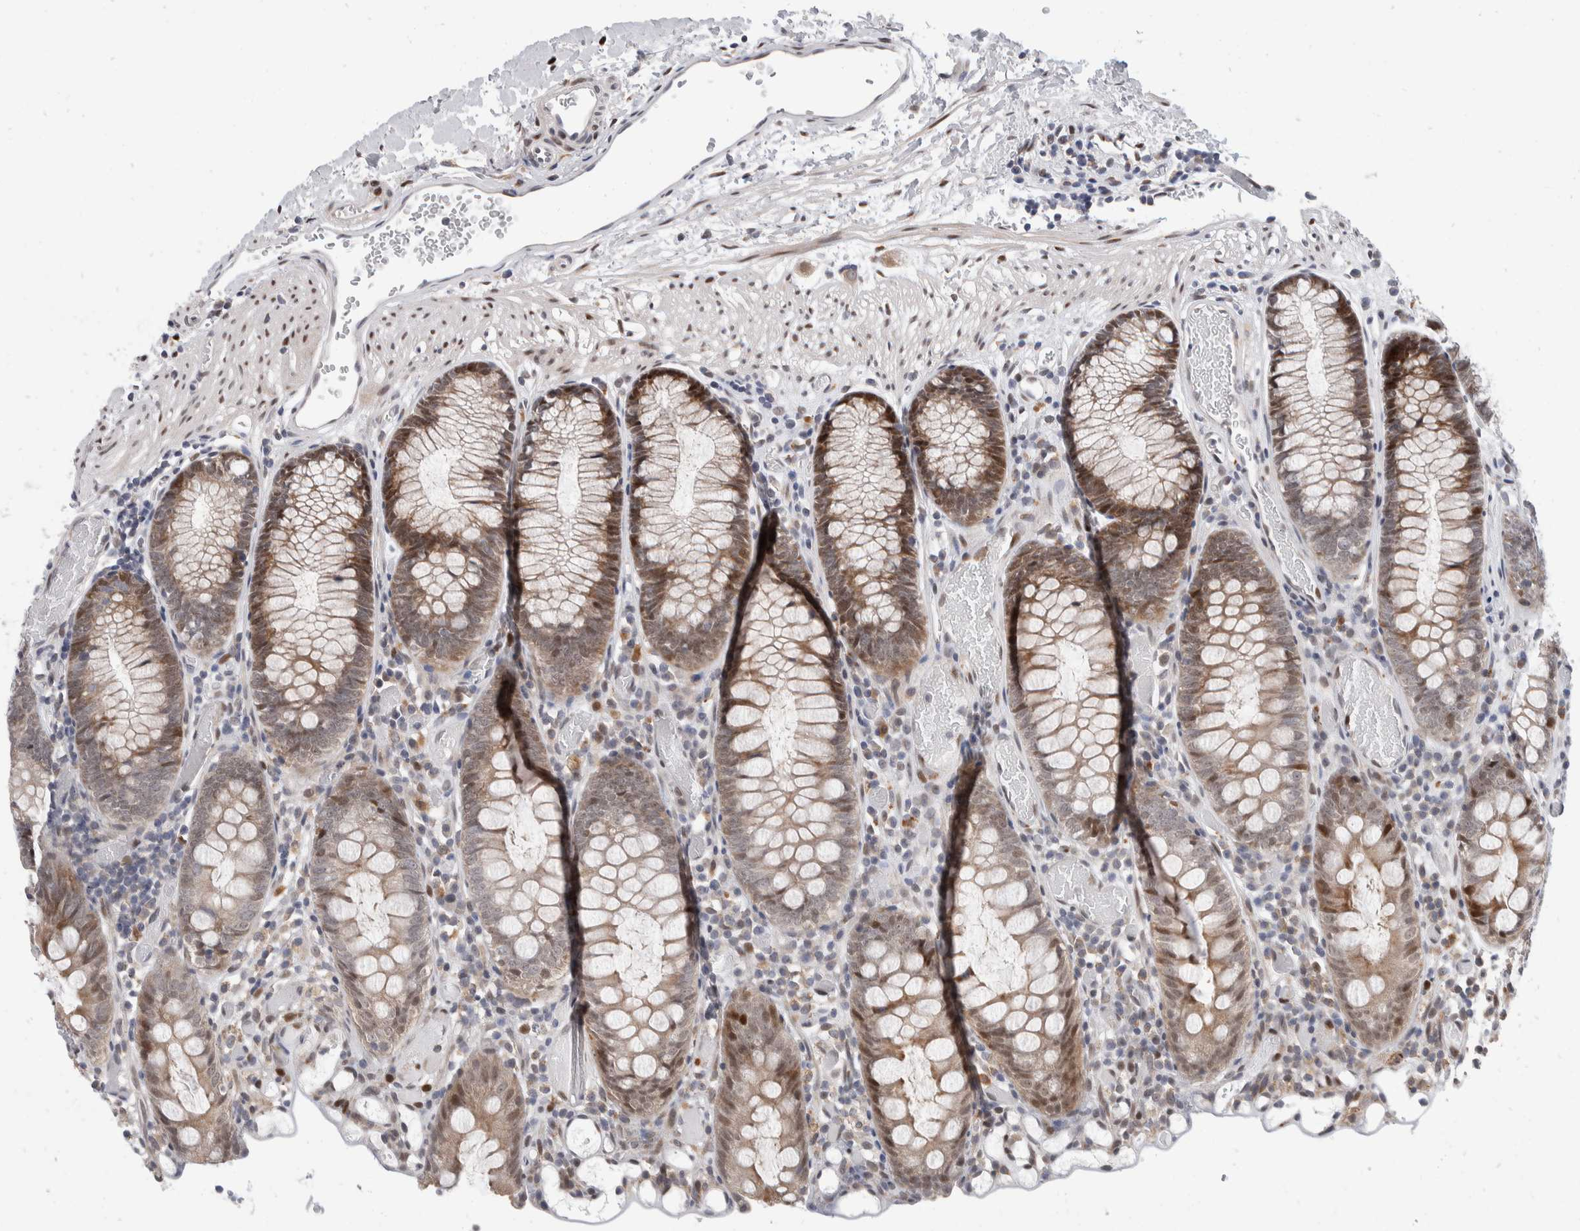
{"staining": {"intensity": "weak", "quantity": ">75%", "location": "nuclear"}, "tissue": "colon", "cell_type": "Endothelial cells", "image_type": "normal", "snomed": [{"axis": "morphology", "description": "Normal tissue, NOS"}, {"axis": "topography", "description": "Colon"}], "caption": "This is a micrograph of immunohistochemistry staining of unremarkable colon, which shows weak staining in the nuclear of endothelial cells.", "gene": "ZNF703", "patient": {"sex": "male", "age": 14}}